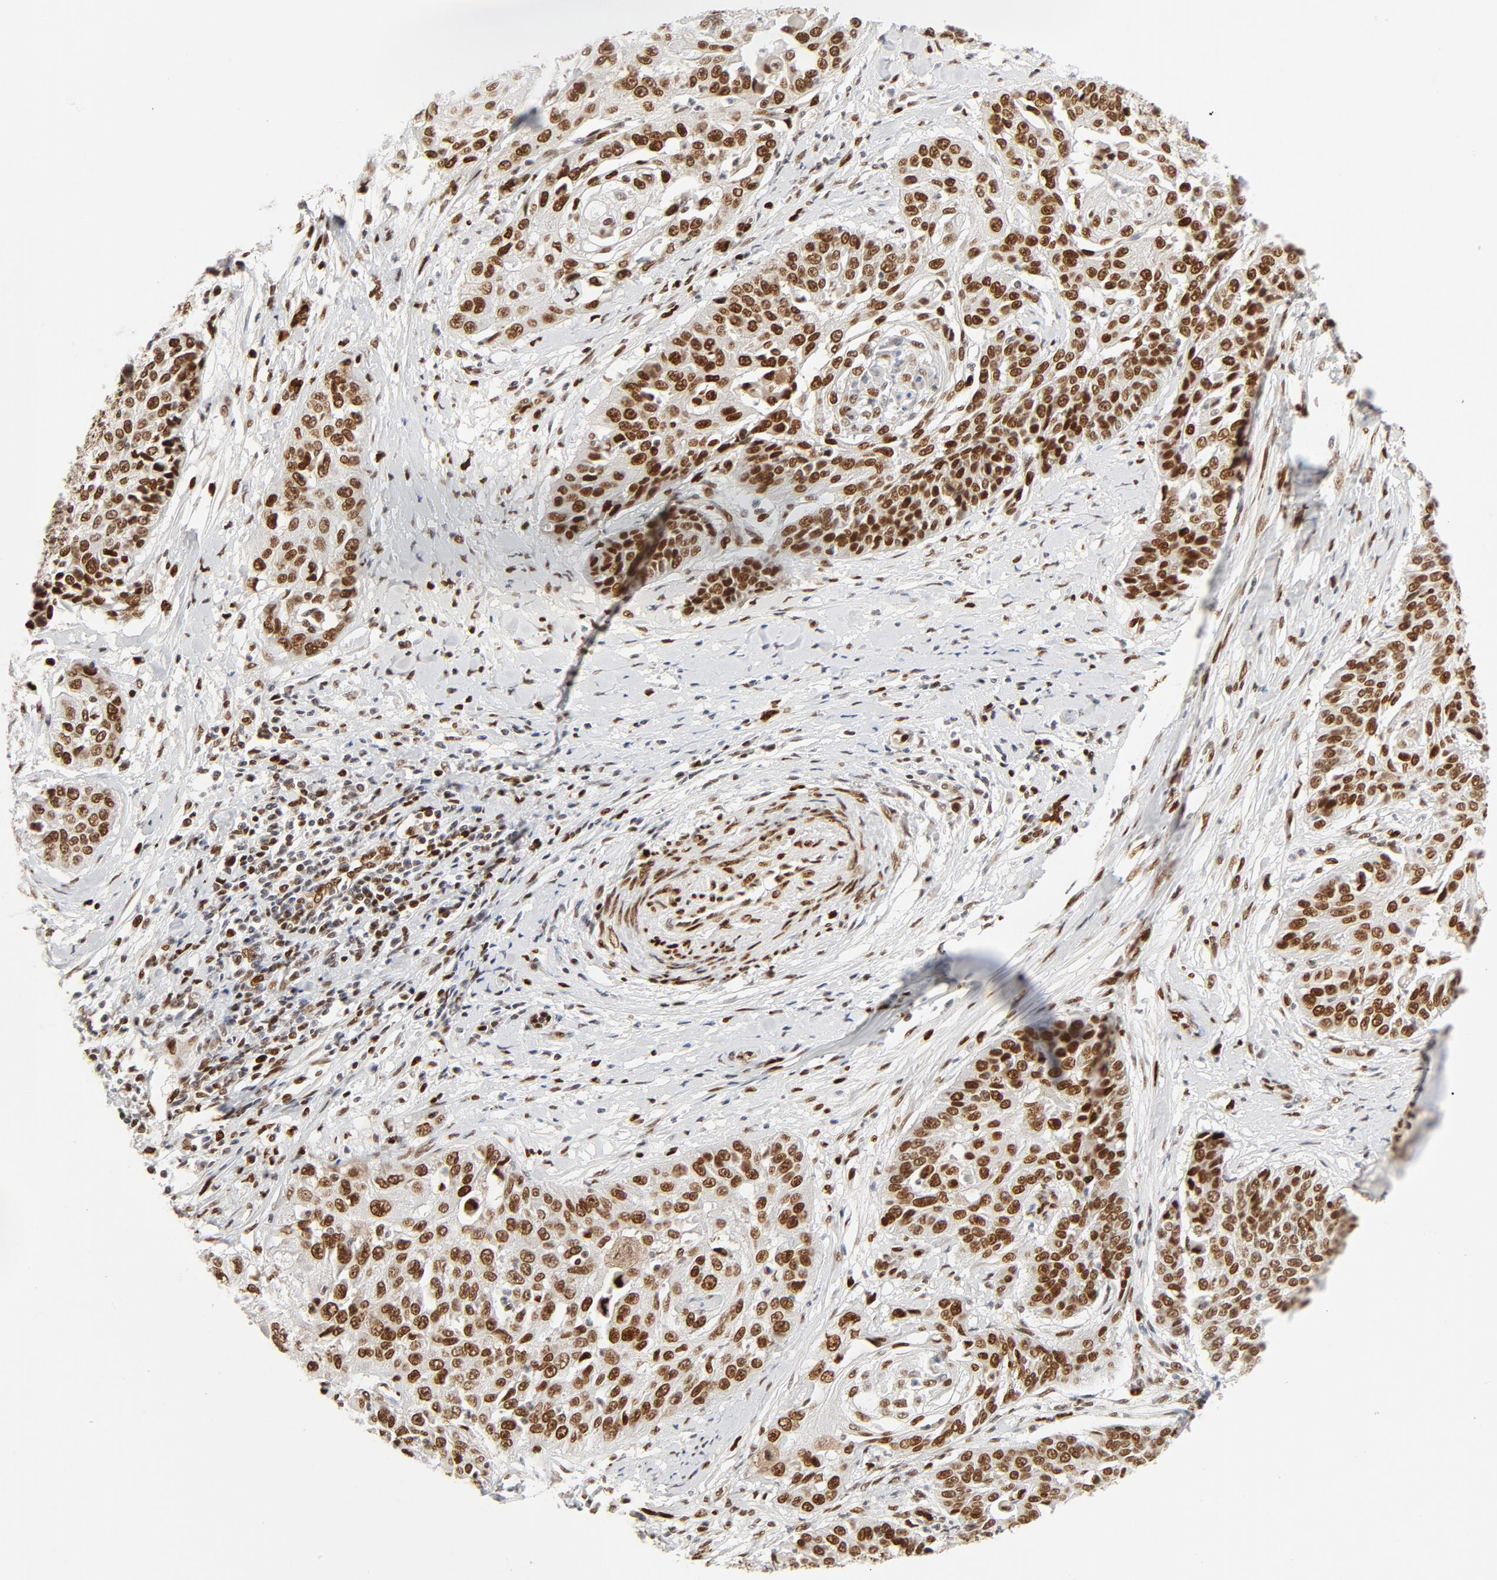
{"staining": {"intensity": "moderate", "quantity": ">75%", "location": "nuclear"}, "tissue": "cervical cancer", "cell_type": "Tumor cells", "image_type": "cancer", "snomed": [{"axis": "morphology", "description": "Squamous cell carcinoma, NOS"}, {"axis": "topography", "description": "Cervix"}], "caption": "This micrograph exhibits IHC staining of cervical cancer (squamous cell carcinoma), with medium moderate nuclear expression in about >75% of tumor cells.", "gene": "MEF2A", "patient": {"sex": "female", "age": 64}}